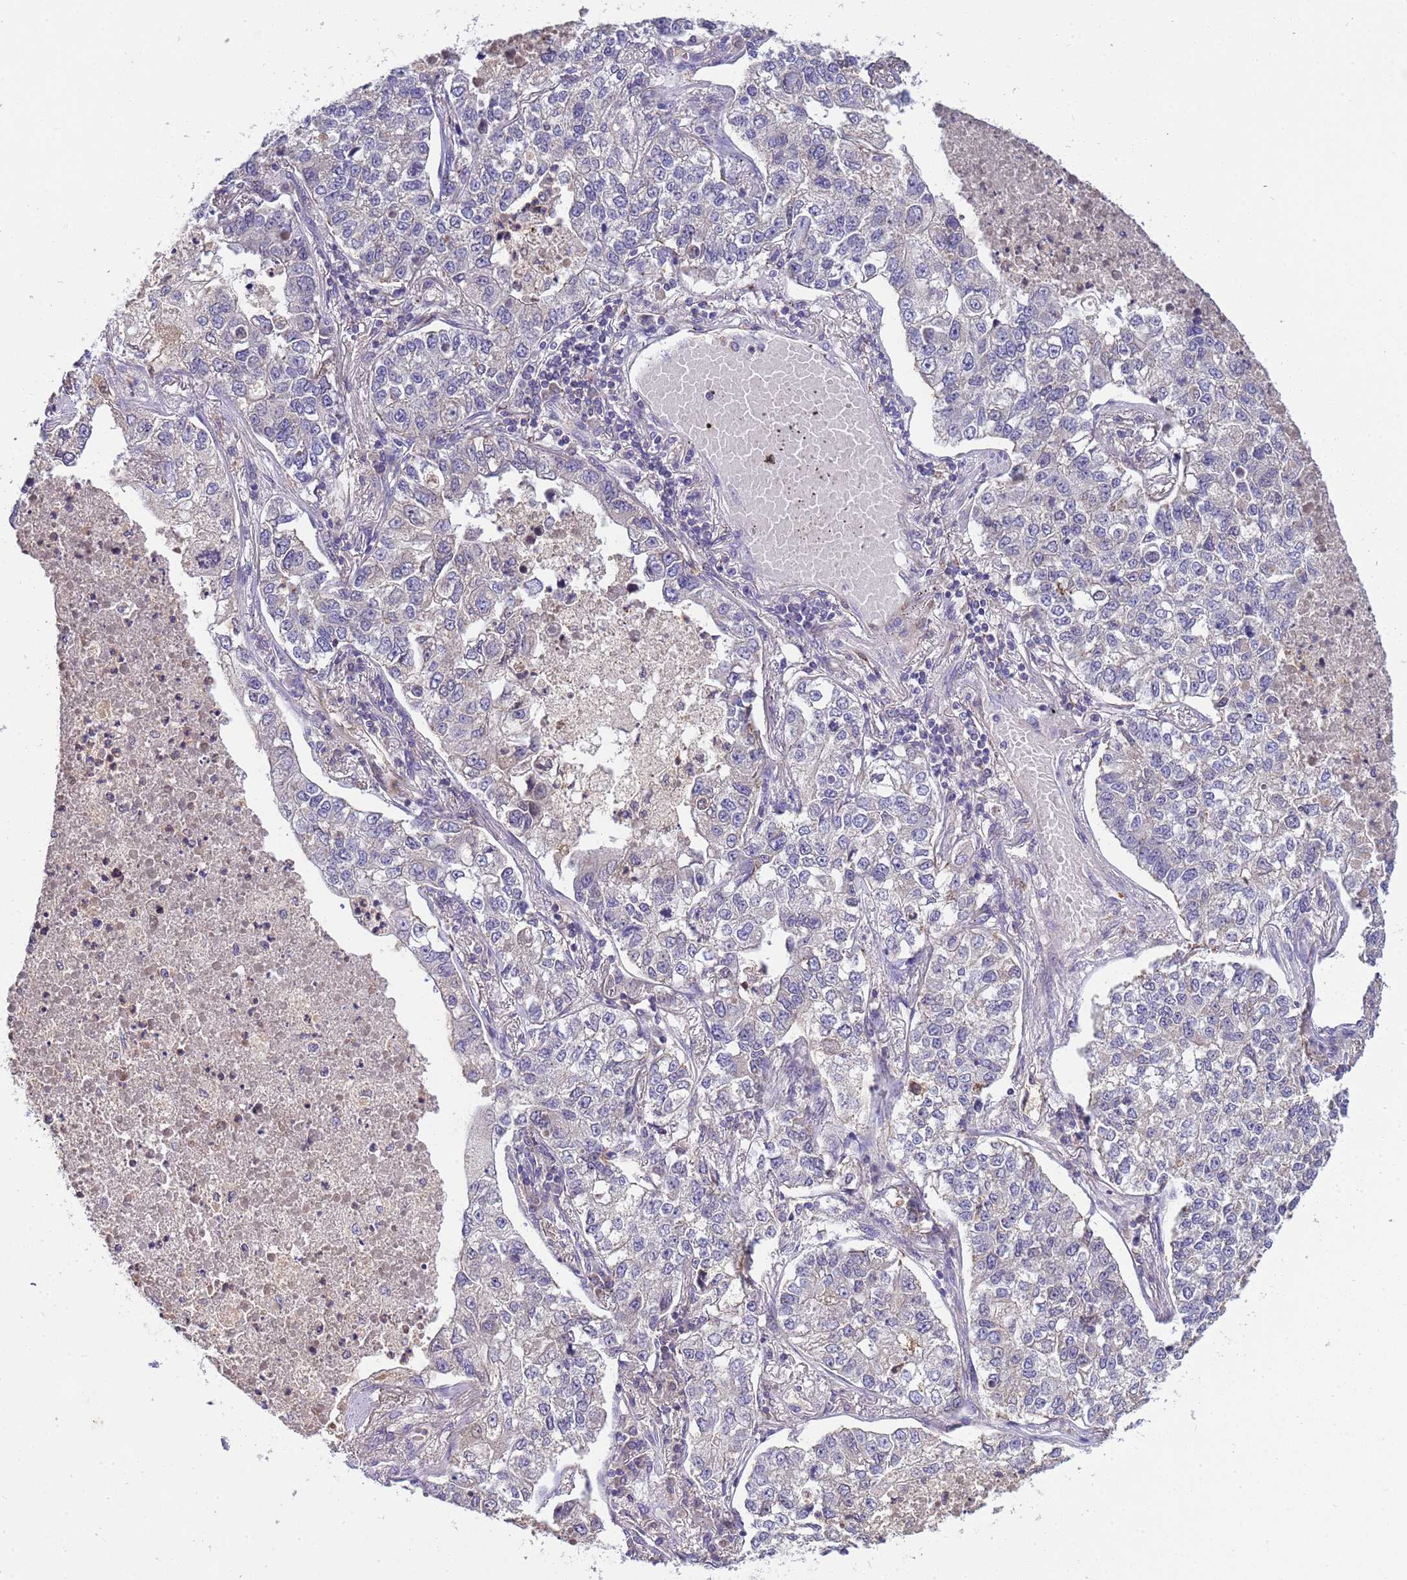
{"staining": {"intensity": "negative", "quantity": "none", "location": "none"}, "tissue": "lung cancer", "cell_type": "Tumor cells", "image_type": "cancer", "snomed": [{"axis": "morphology", "description": "Adenocarcinoma, NOS"}, {"axis": "topography", "description": "Lung"}], "caption": "There is no significant expression in tumor cells of lung cancer (adenocarcinoma).", "gene": "PLCXD3", "patient": {"sex": "male", "age": 49}}